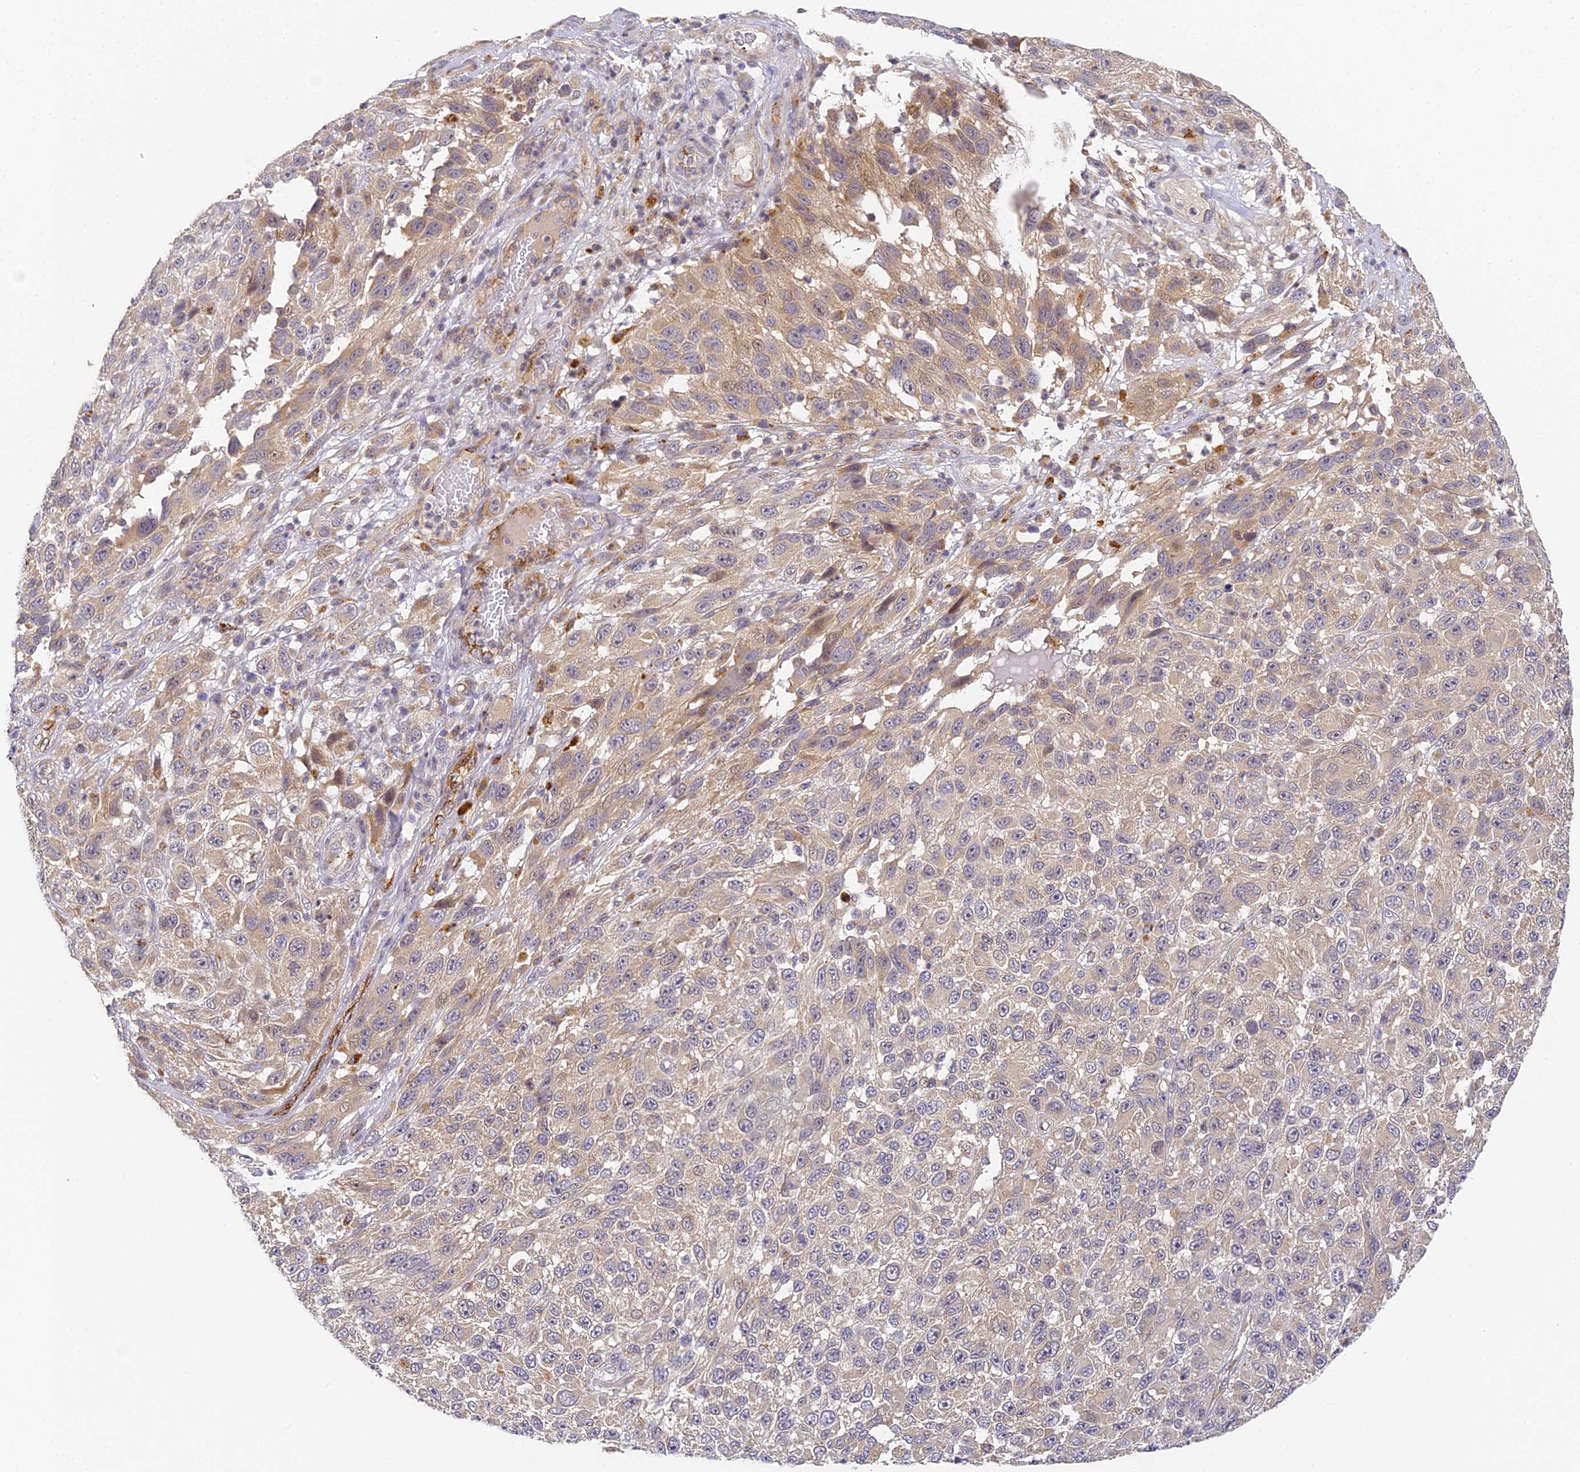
{"staining": {"intensity": "weak", "quantity": "25%-75%", "location": "cytoplasmic/membranous"}, "tissue": "melanoma", "cell_type": "Tumor cells", "image_type": "cancer", "snomed": [{"axis": "morphology", "description": "Malignant melanoma, NOS"}, {"axis": "topography", "description": "Skin"}], "caption": "Weak cytoplasmic/membranous protein expression is appreciated in approximately 25%-75% of tumor cells in malignant melanoma.", "gene": "DNAAF10", "patient": {"sex": "female", "age": 96}}